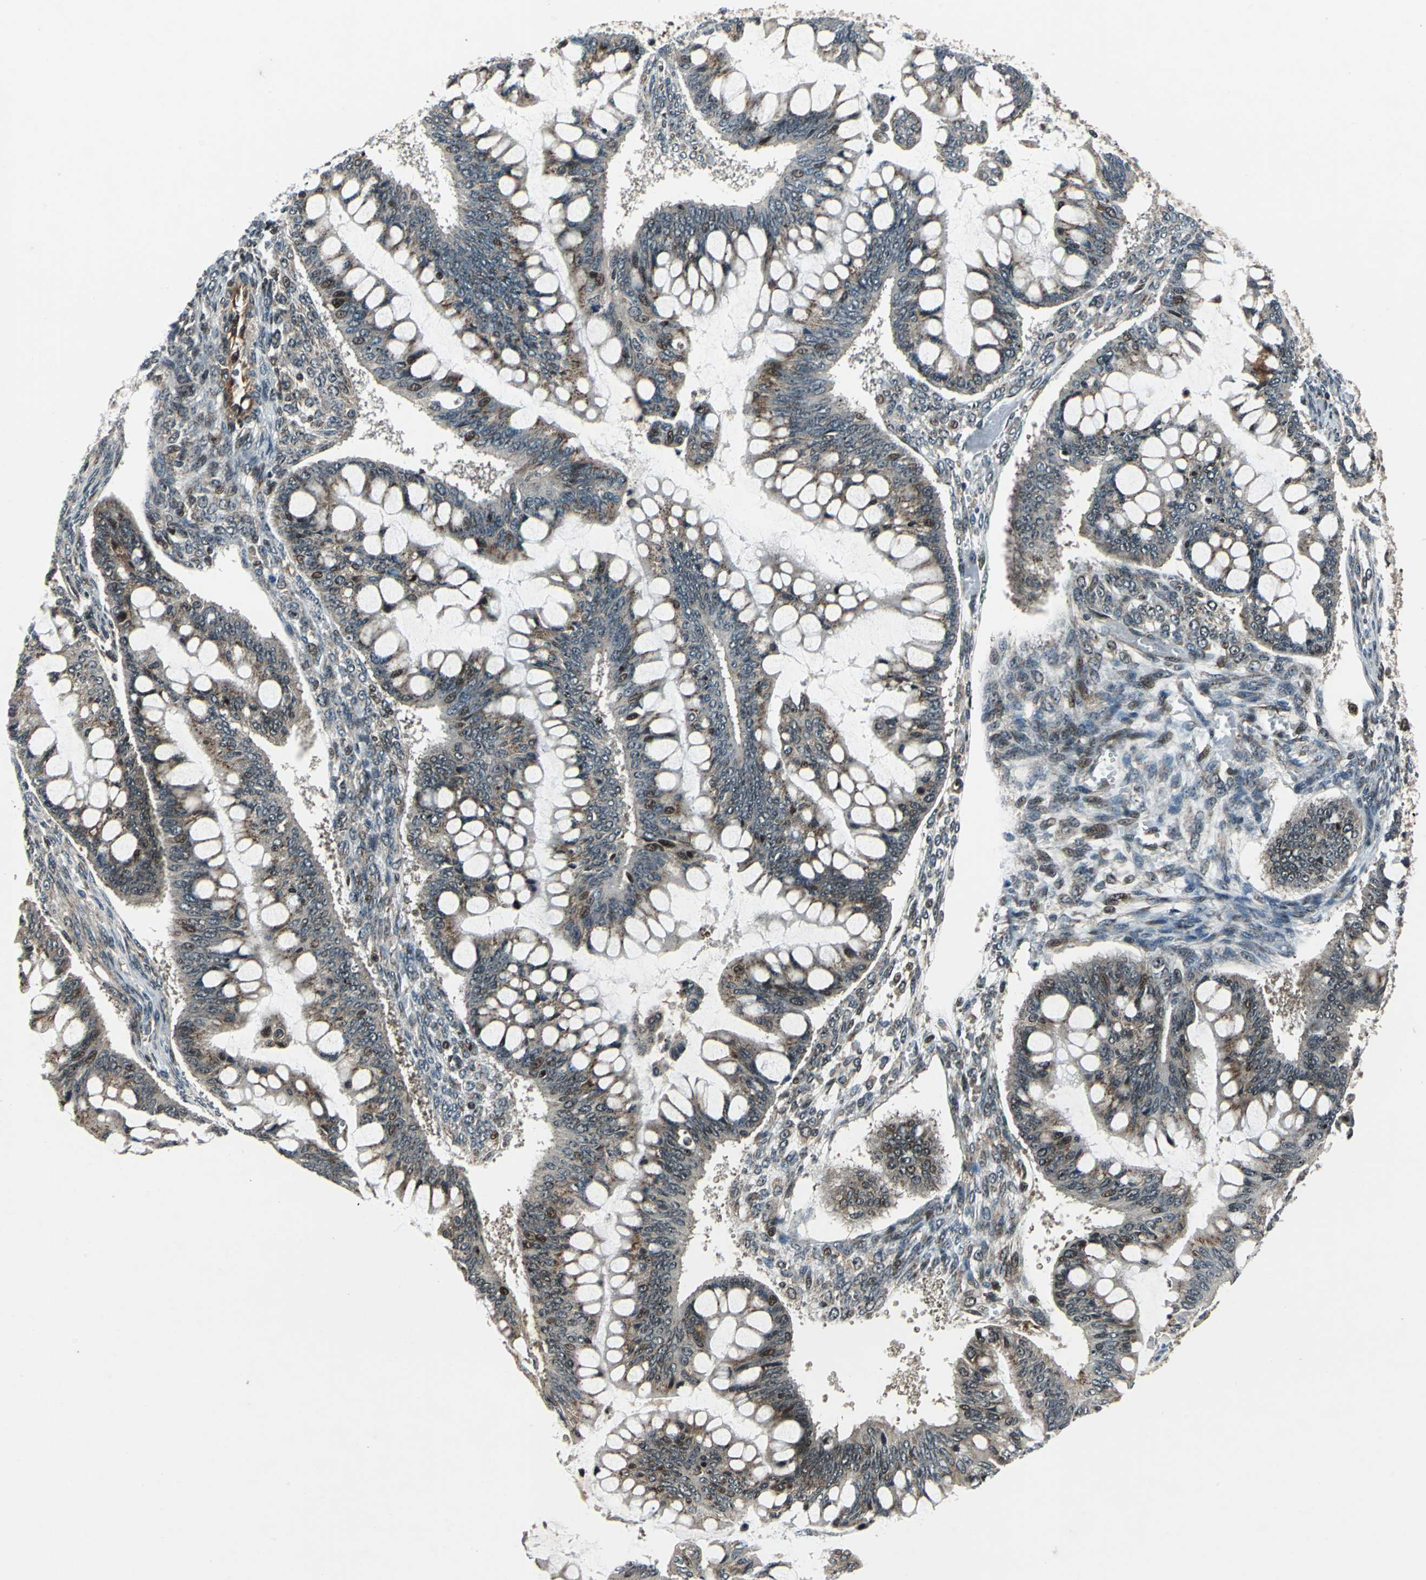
{"staining": {"intensity": "moderate", "quantity": "<25%", "location": "cytoplasmic/membranous,nuclear"}, "tissue": "ovarian cancer", "cell_type": "Tumor cells", "image_type": "cancer", "snomed": [{"axis": "morphology", "description": "Cystadenocarcinoma, mucinous, NOS"}, {"axis": "topography", "description": "Ovary"}], "caption": "Ovarian cancer was stained to show a protein in brown. There is low levels of moderate cytoplasmic/membranous and nuclear positivity in approximately <25% of tumor cells. (IHC, brightfield microscopy, high magnification).", "gene": "AATF", "patient": {"sex": "female", "age": 73}}